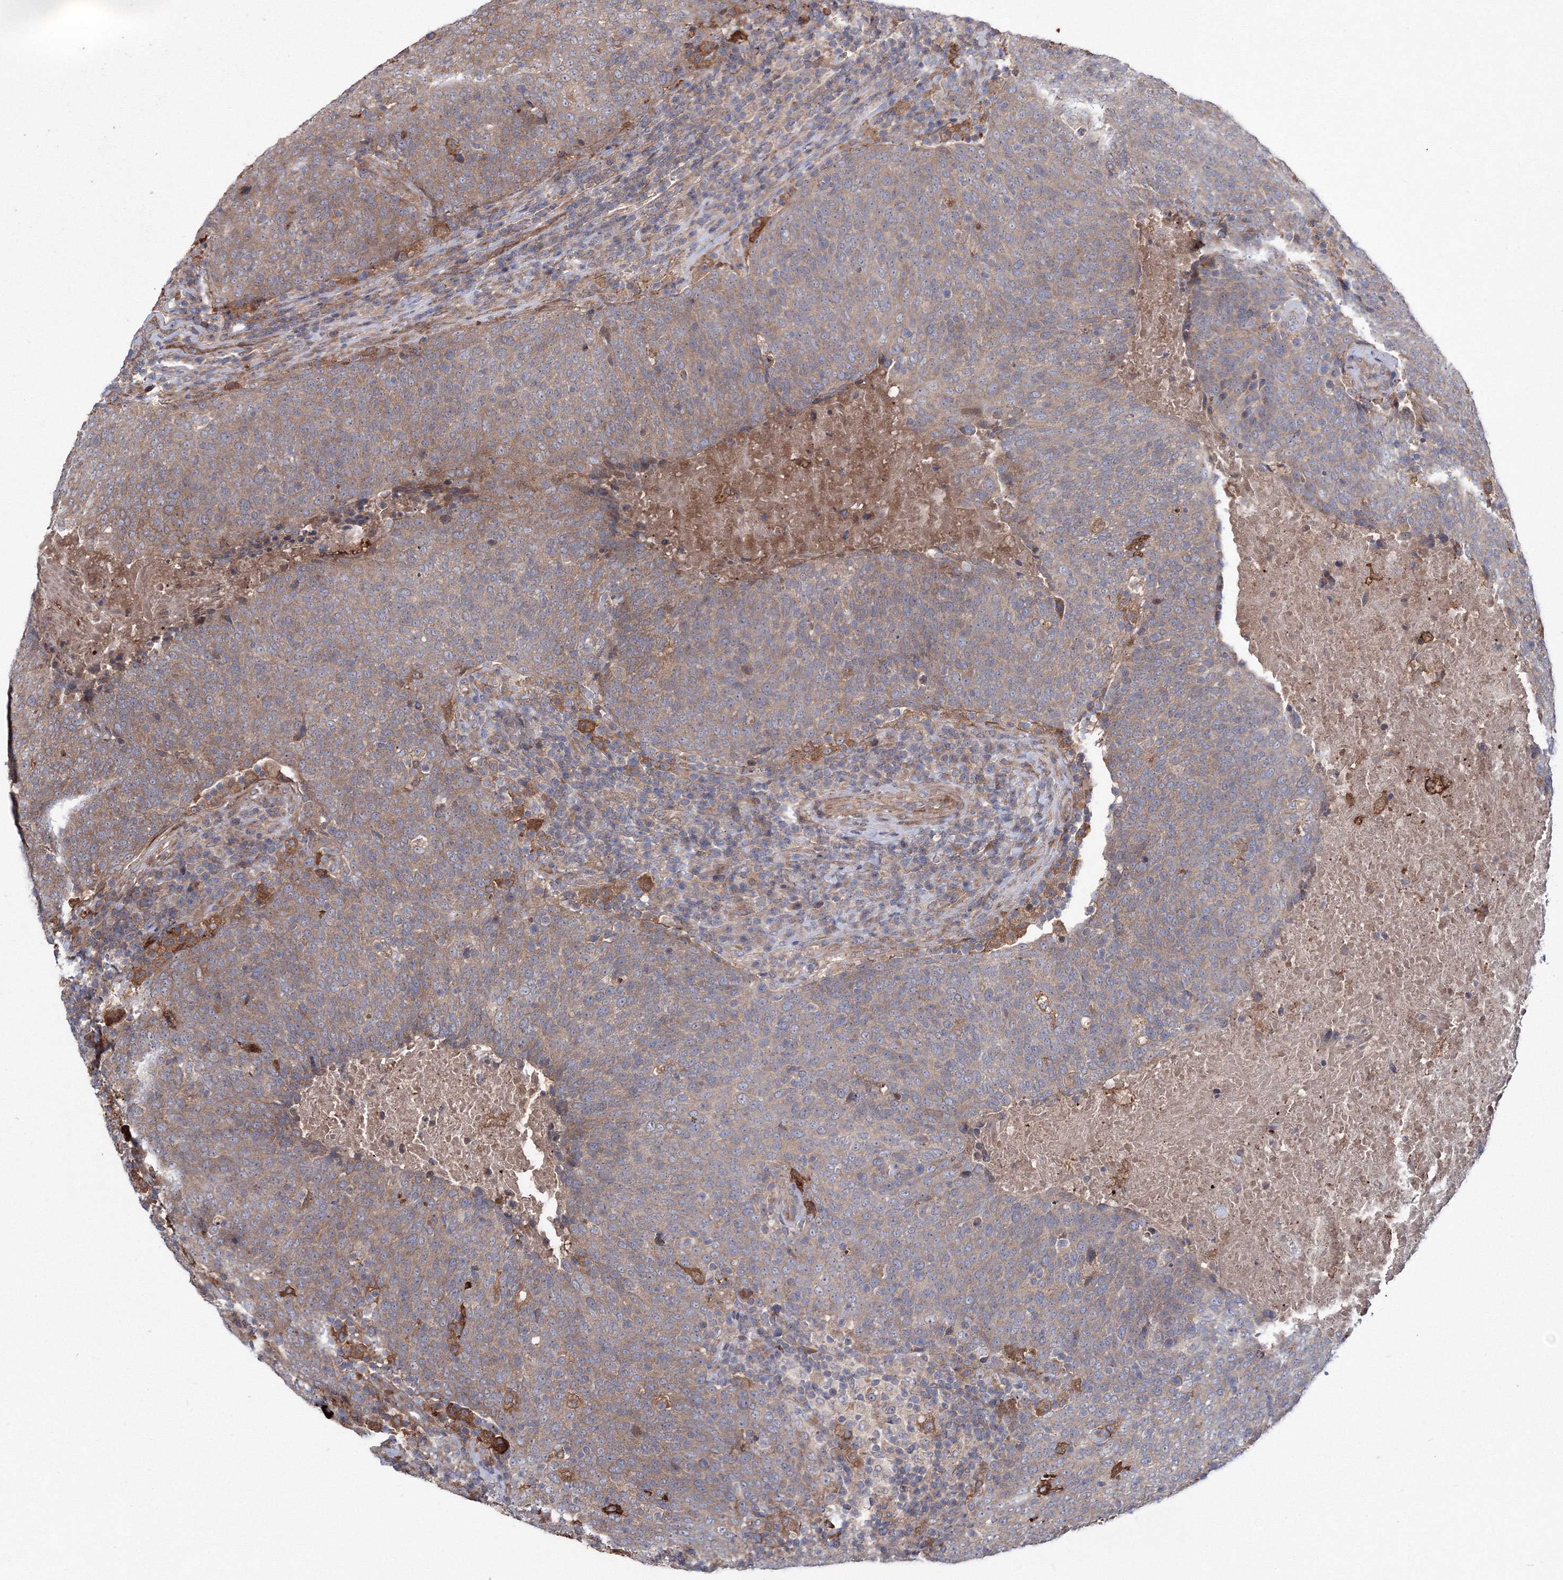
{"staining": {"intensity": "moderate", "quantity": ">75%", "location": "cytoplasmic/membranous"}, "tissue": "head and neck cancer", "cell_type": "Tumor cells", "image_type": "cancer", "snomed": [{"axis": "morphology", "description": "Squamous cell carcinoma, NOS"}, {"axis": "morphology", "description": "Squamous cell carcinoma, metastatic, NOS"}, {"axis": "topography", "description": "Lymph node"}, {"axis": "topography", "description": "Head-Neck"}], "caption": "High-magnification brightfield microscopy of head and neck squamous cell carcinoma stained with DAB (3,3'-diaminobenzidine) (brown) and counterstained with hematoxylin (blue). tumor cells exhibit moderate cytoplasmic/membranous expression is present in approximately>75% of cells.", "gene": "RANBP3L", "patient": {"sex": "male", "age": 62}}